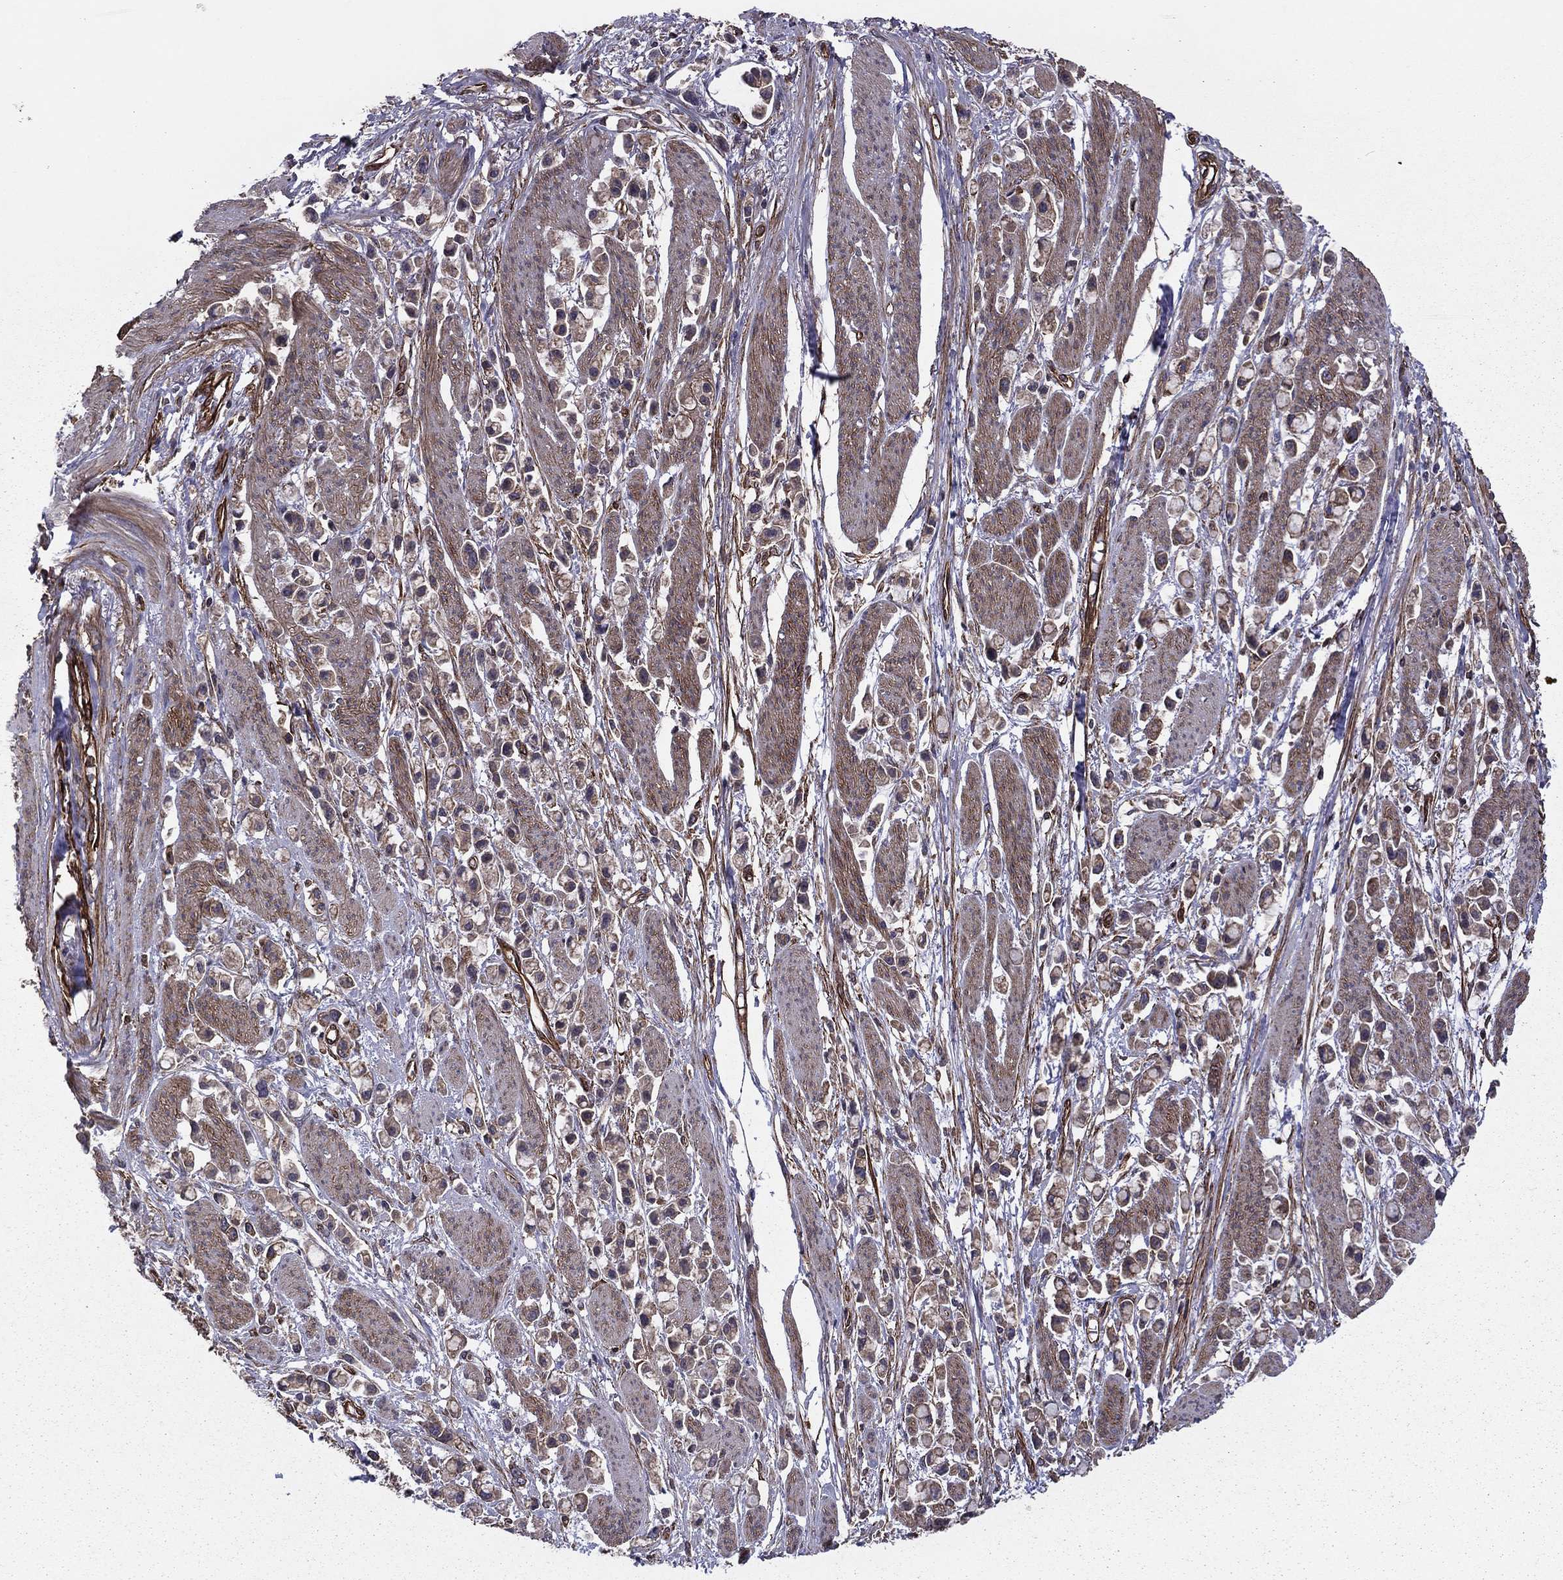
{"staining": {"intensity": "moderate", "quantity": "<25%", "location": "cytoplasmic/membranous"}, "tissue": "stomach cancer", "cell_type": "Tumor cells", "image_type": "cancer", "snomed": [{"axis": "morphology", "description": "Adenocarcinoma, NOS"}, {"axis": "topography", "description": "Stomach"}], "caption": "Immunohistochemistry image of adenocarcinoma (stomach) stained for a protein (brown), which demonstrates low levels of moderate cytoplasmic/membranous positivity in approximately <25% of tumor cells.", "gene": "SHMT1", "patient": {"sex": "female", "age": 81}}